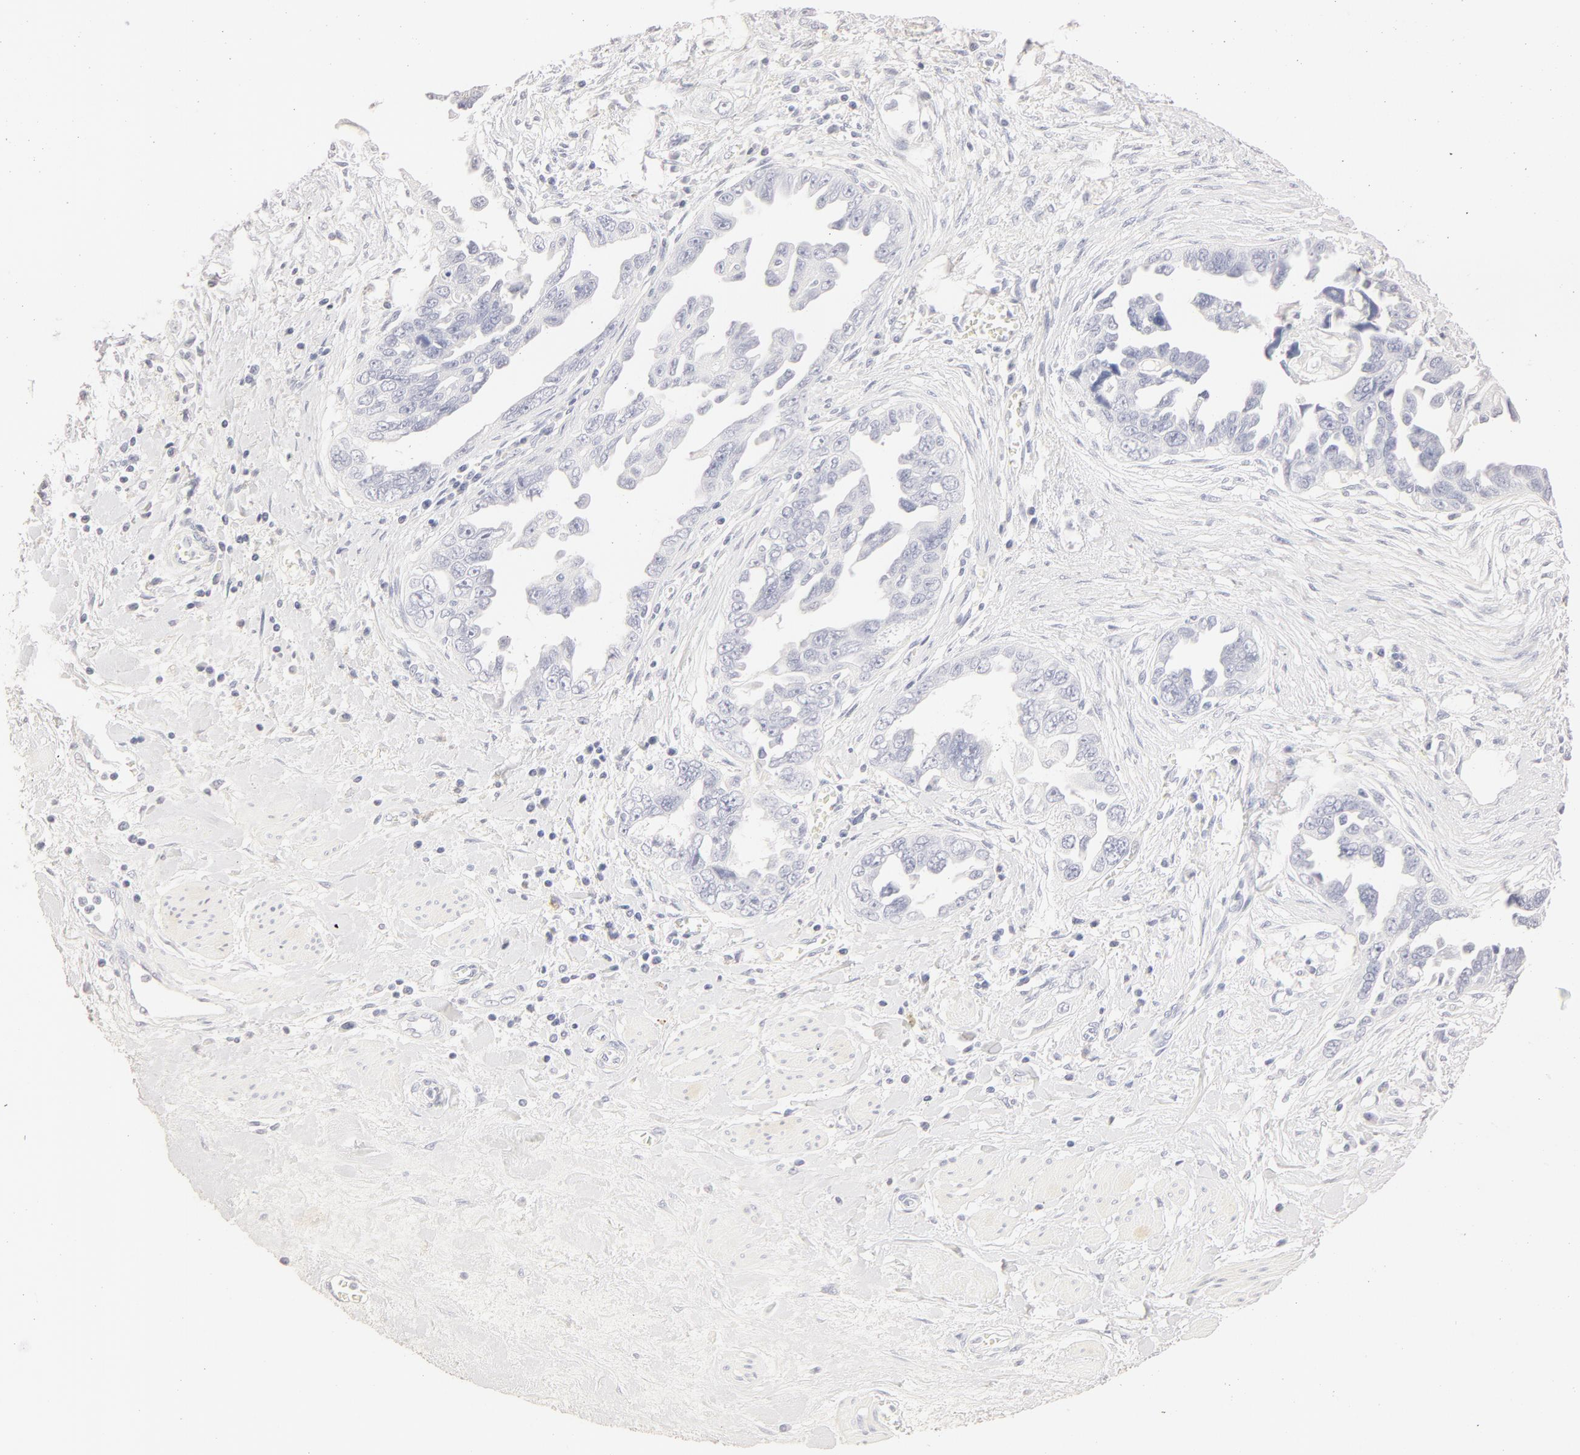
{"staining": {"intensity": "negative", "quantity": "none", "location": "none"}, "tissue": "ovarian cancer", "cell_type": "Tumor cells", "image_type": "cancer", "snomed": [{"axis": "morphology", "description": "Cystadenocarcinoma, serous, NOS"}, {"axis": "topography", "description": "Ovary"}], "caption": "An image of human ovarian cancer (serous cystadenocarcinoma) is negative for staining in tumor cells.", "gene": "LGALS7B", "patient": {"sex": "female", "age": 63}}